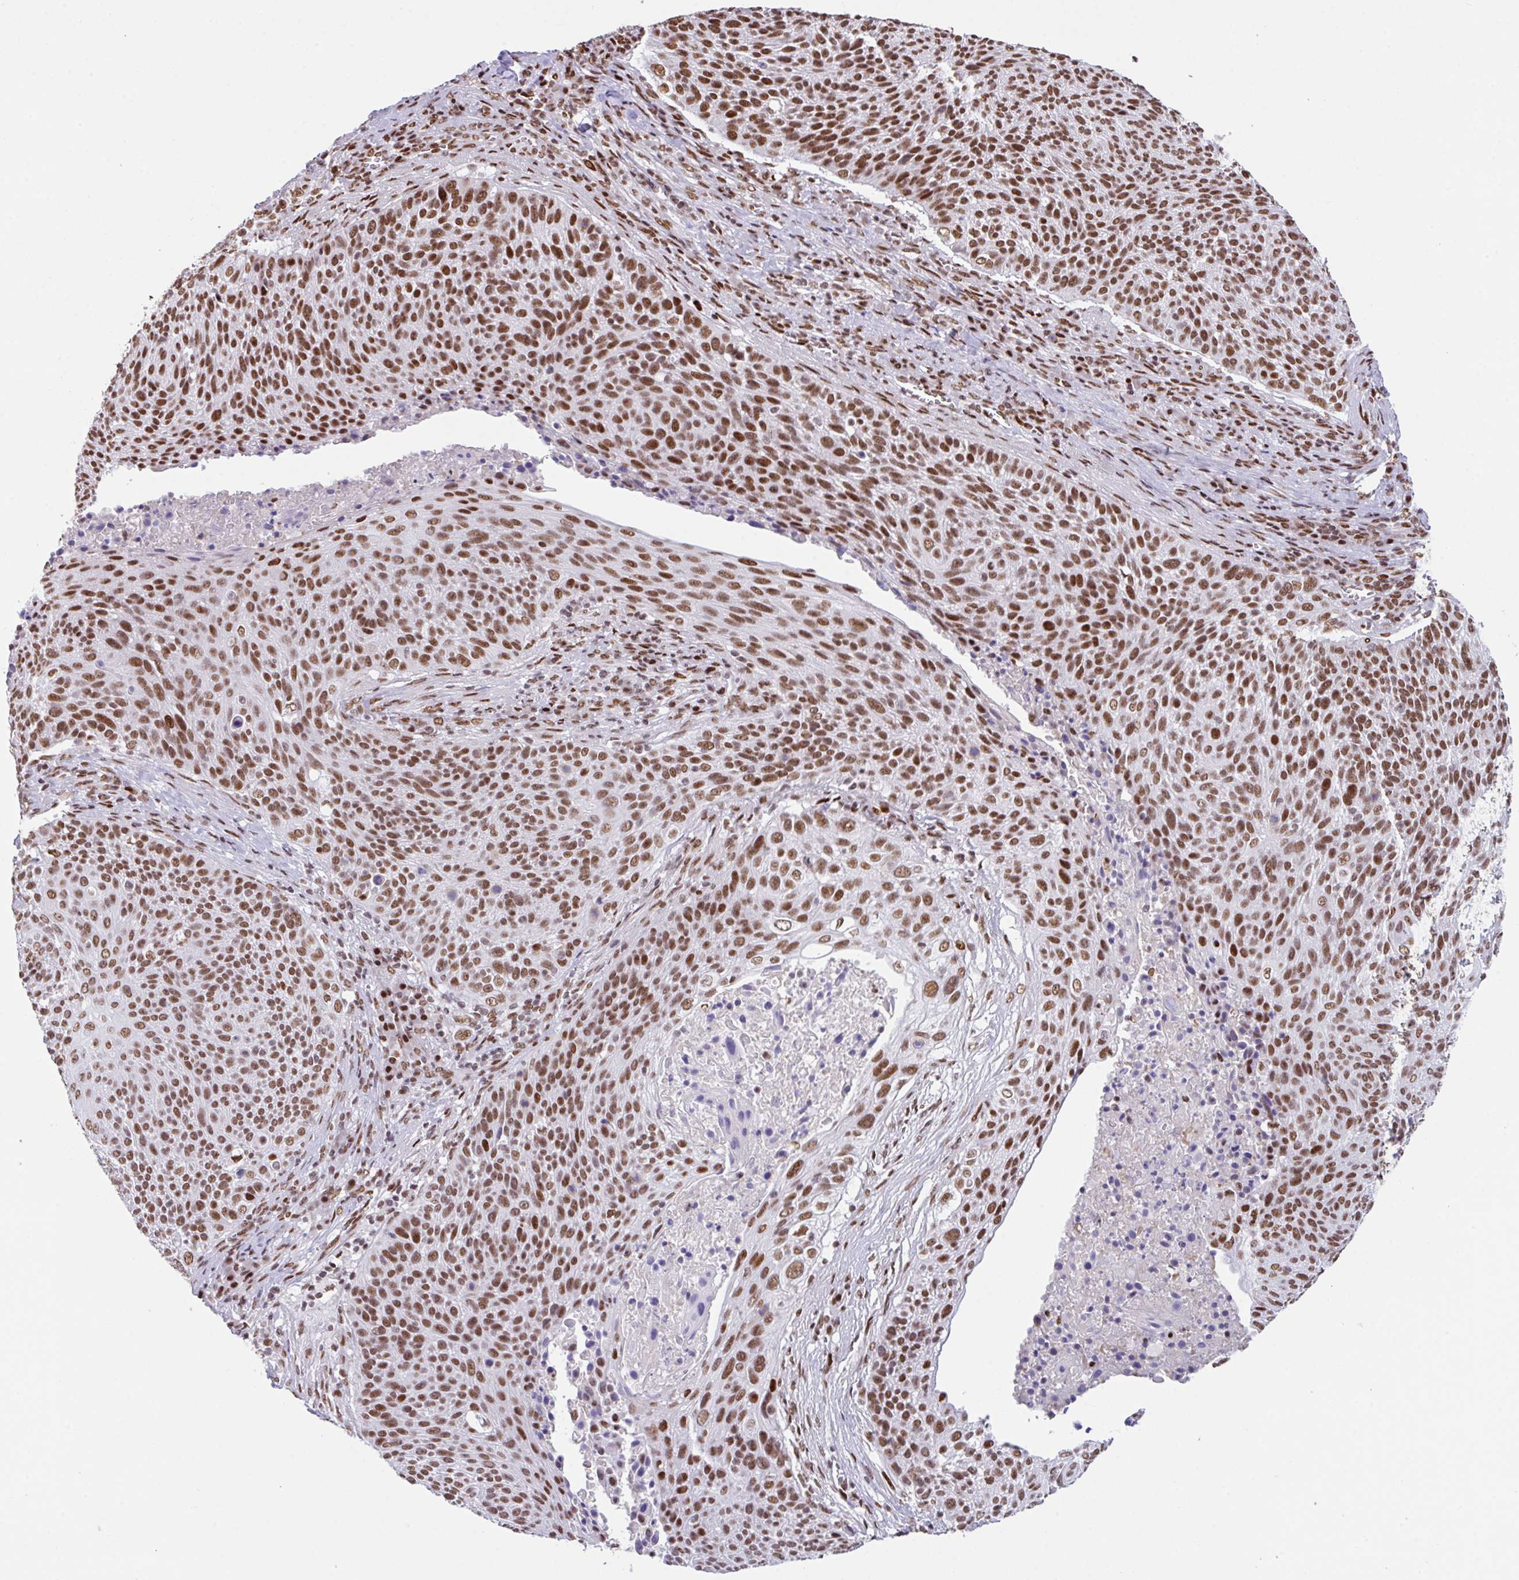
{"staining": {"intensity": "moderate", "quantity": ">75%", "location": "nuclear"}, "tissue": "cervical cancer", "cell_type": "Tumor cells", "image_type": "cancer", "snomed": [{"axis": "morphology", "description": "Squamous cell carcinoma, NOS"}, {"axis": "topography", "description": "Cervix"}], "caption": "IHC histopathology image of human cervical squamous cell carcinoma stained for a protein (brown), which exhibits medium levels of moderate nuclear expression in about >75% of tumor cells.", "gene": "CLP1", "patient": {"sex": "female", "age": 31}}